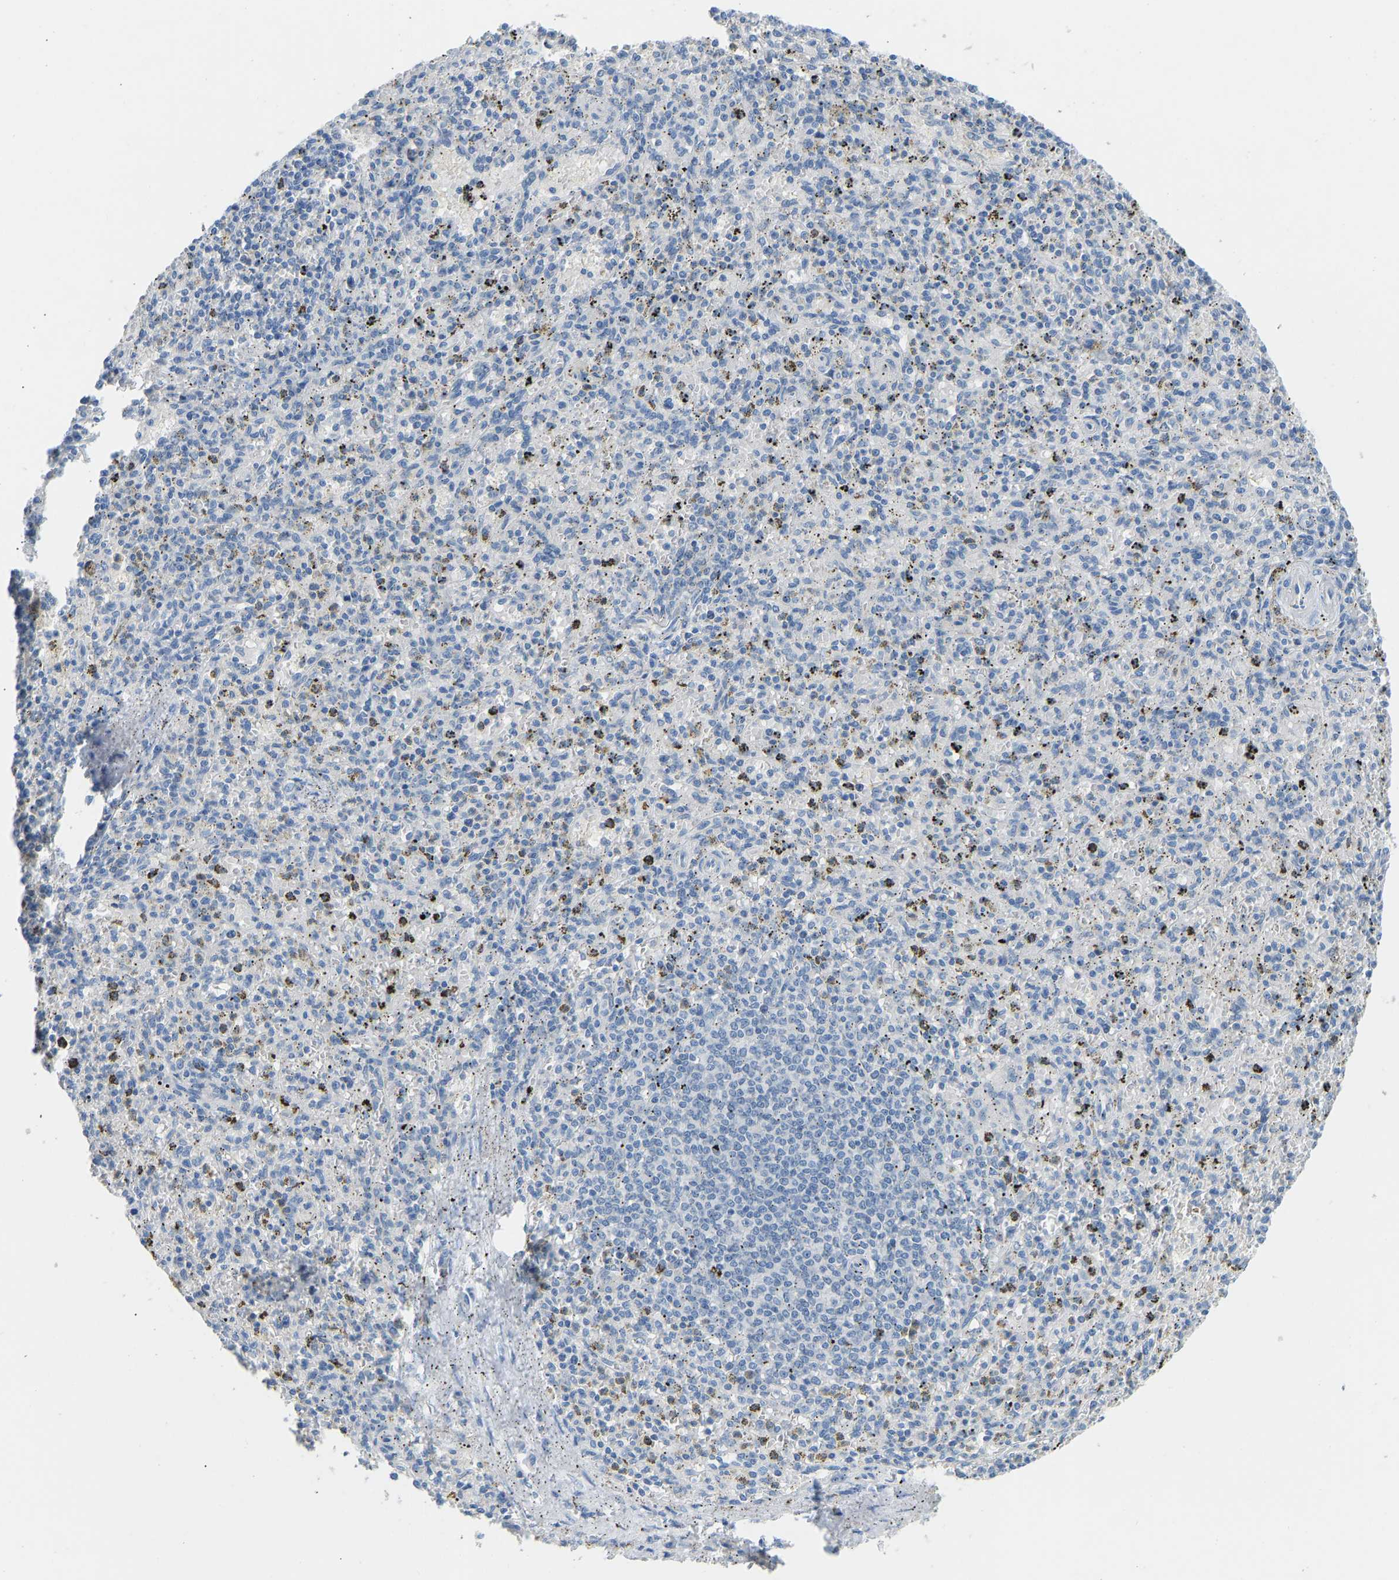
{"staining": {"intensity": "negative", "quantity": "none", "location": "none"}, "tissue": "spleen", "cell_type": "Cells in red pulp", "image_type": "normal", "snomed": [{"axis": "morphology", "description": "Normal tissue, NOS"}, {"axis": "topography", "description": "Spleen"}], "caption": "The IHC photomicrograph has no significant expression in cells in red pulp of spleen. (DAB IHC with hematoxylin counter stain).", "gene": "ATP1A1", "patient": {"sex": "male", "age": 72}}